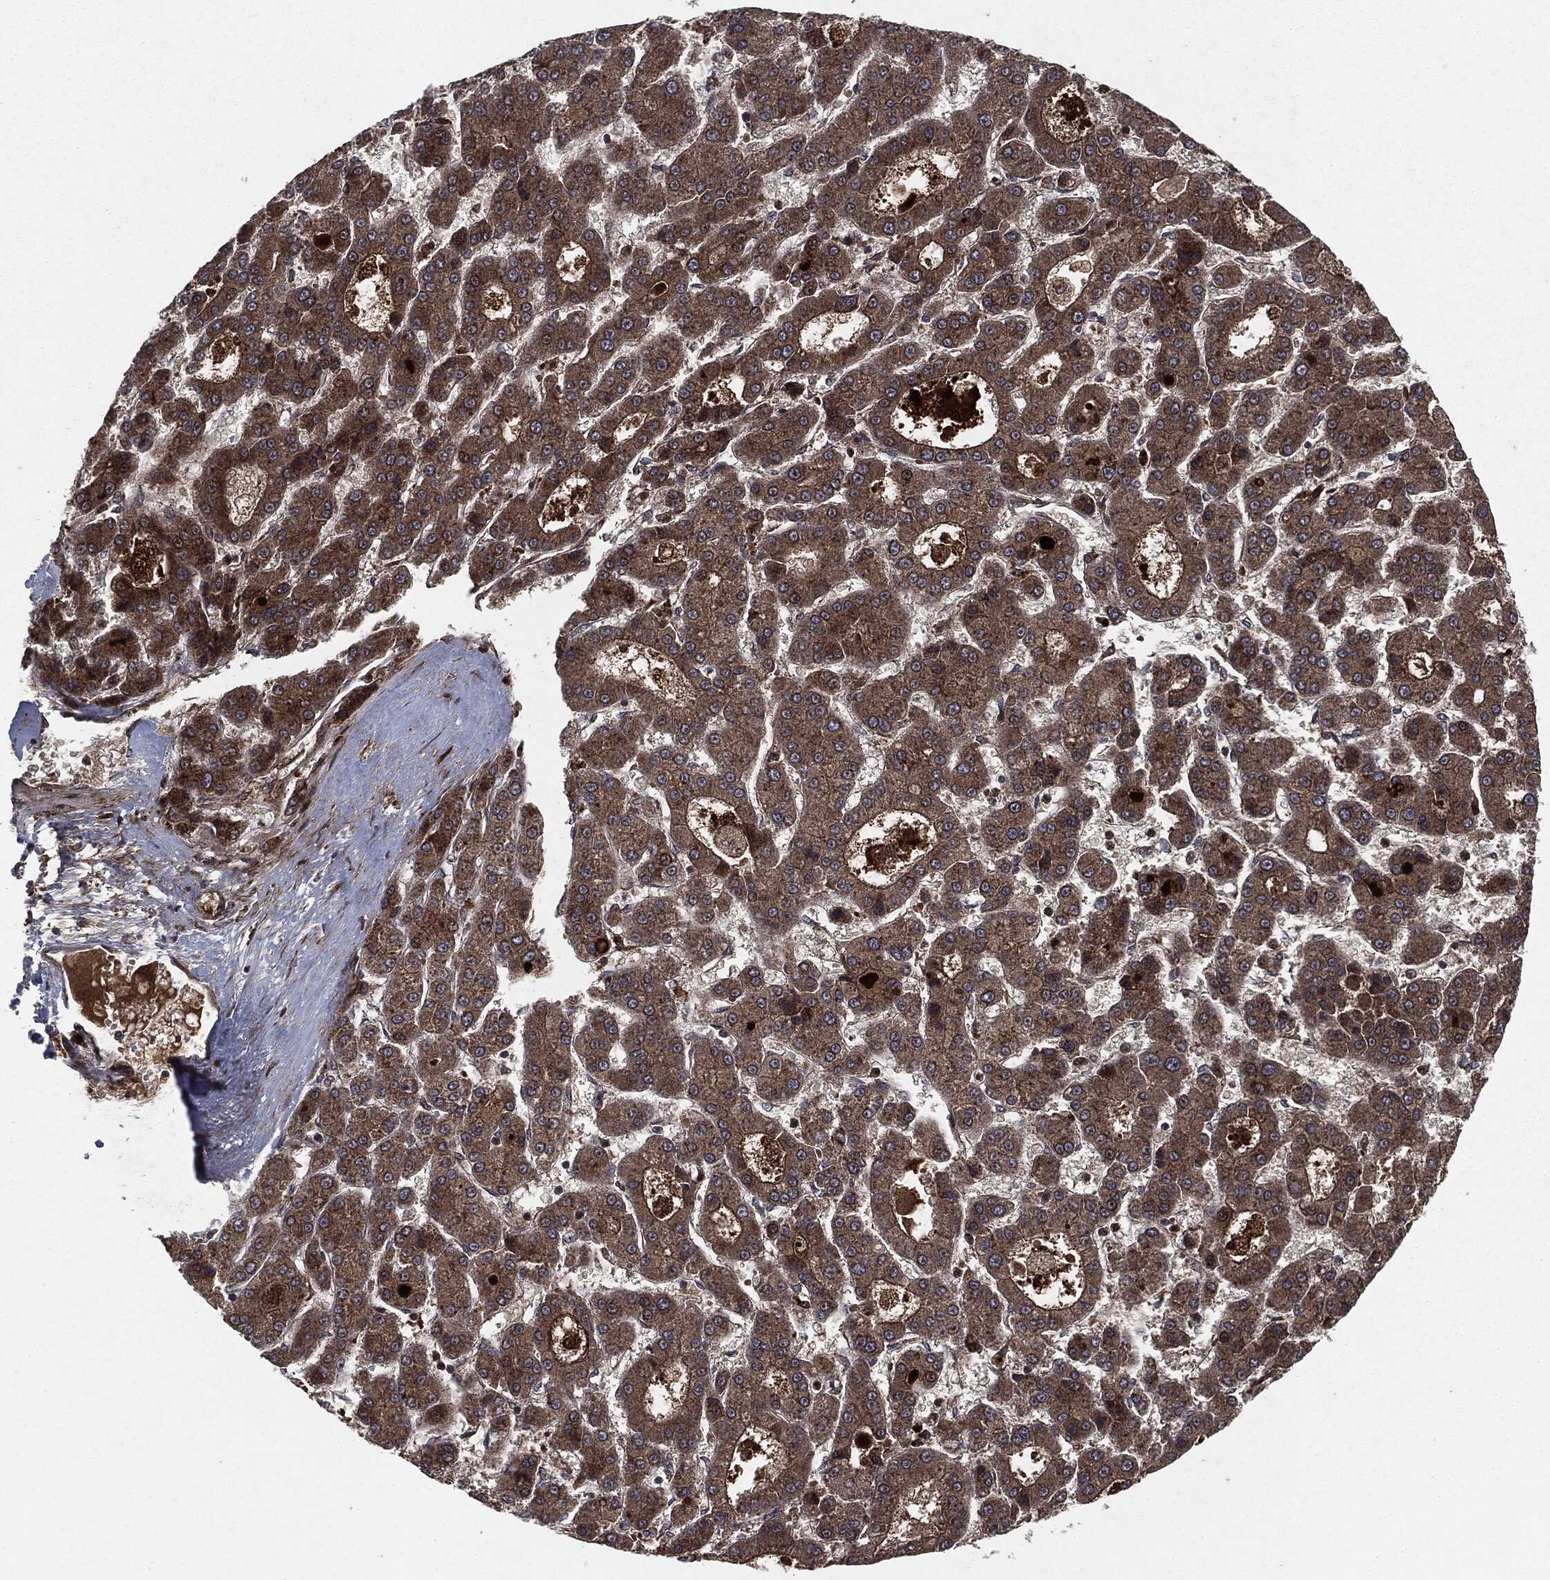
{"staining": {"intensity": "strong", "quantity": "<25%", "location": "cytoplasmic/membranous"}, "tissue": "liver cancer", "cell_type": "Tumor cells", "image_type": "cancer", "snomed": [{"axis": "morphology", "description": "Carcinoma, Hepatocellular, NOS"}, {"axis": "topography", "description": "Liver"}], "caption": "DAB immunohistochemical staining of hepatocellular carcinoma (liver) displays strong cytoplasmic/membranous protein expression in approximately <25% of tumor cells. Using DAB (3,3'-diaminobenzidine) (brown) and hematoxylin (blue) stains, captured at high magnification using brightfield microscopy.", "gene": "RAF1", "patient": {"sex": "male", "age": 70}}